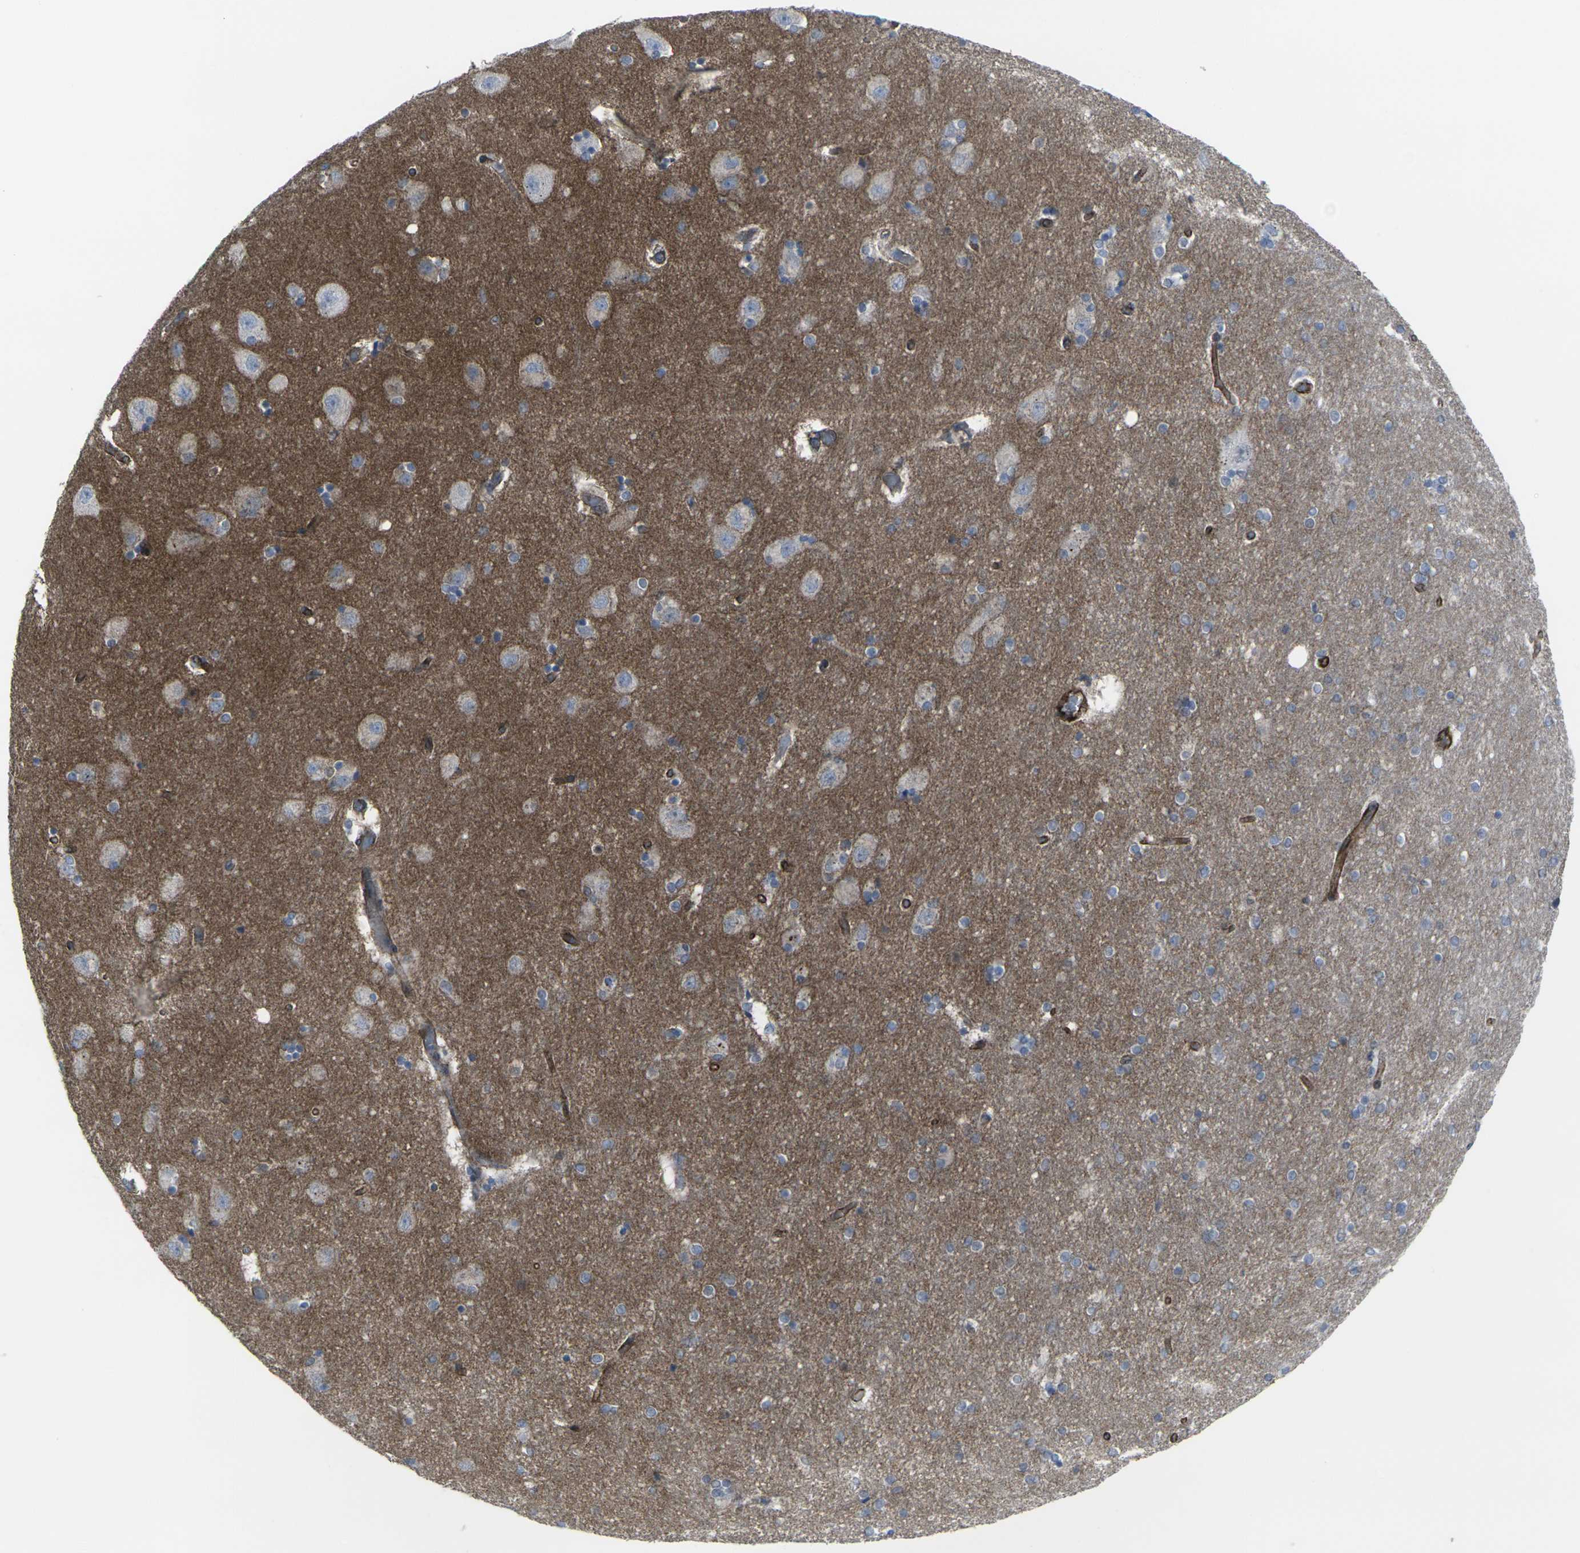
{"staining": {"intensity": "negative", "quantity": "none", "location": "none"}, "tissue": "hippocampus", "cell_type": "Glial cells", "image_type": "normal", "snomed": [{"axis": "morphology", "description": "Normal tissue, NOS"}, {"axis": "topography", "description": "Hippocampus"}], "caption": "The image exhibits no staining of glial cells in benign hippocampus. (DAB (3,3'-diaminobenzidine) IHC visualized using brightfield microscopy, high magnification).", "gene": "CDH11", "patient": {"sex": "female", "age": 54}}